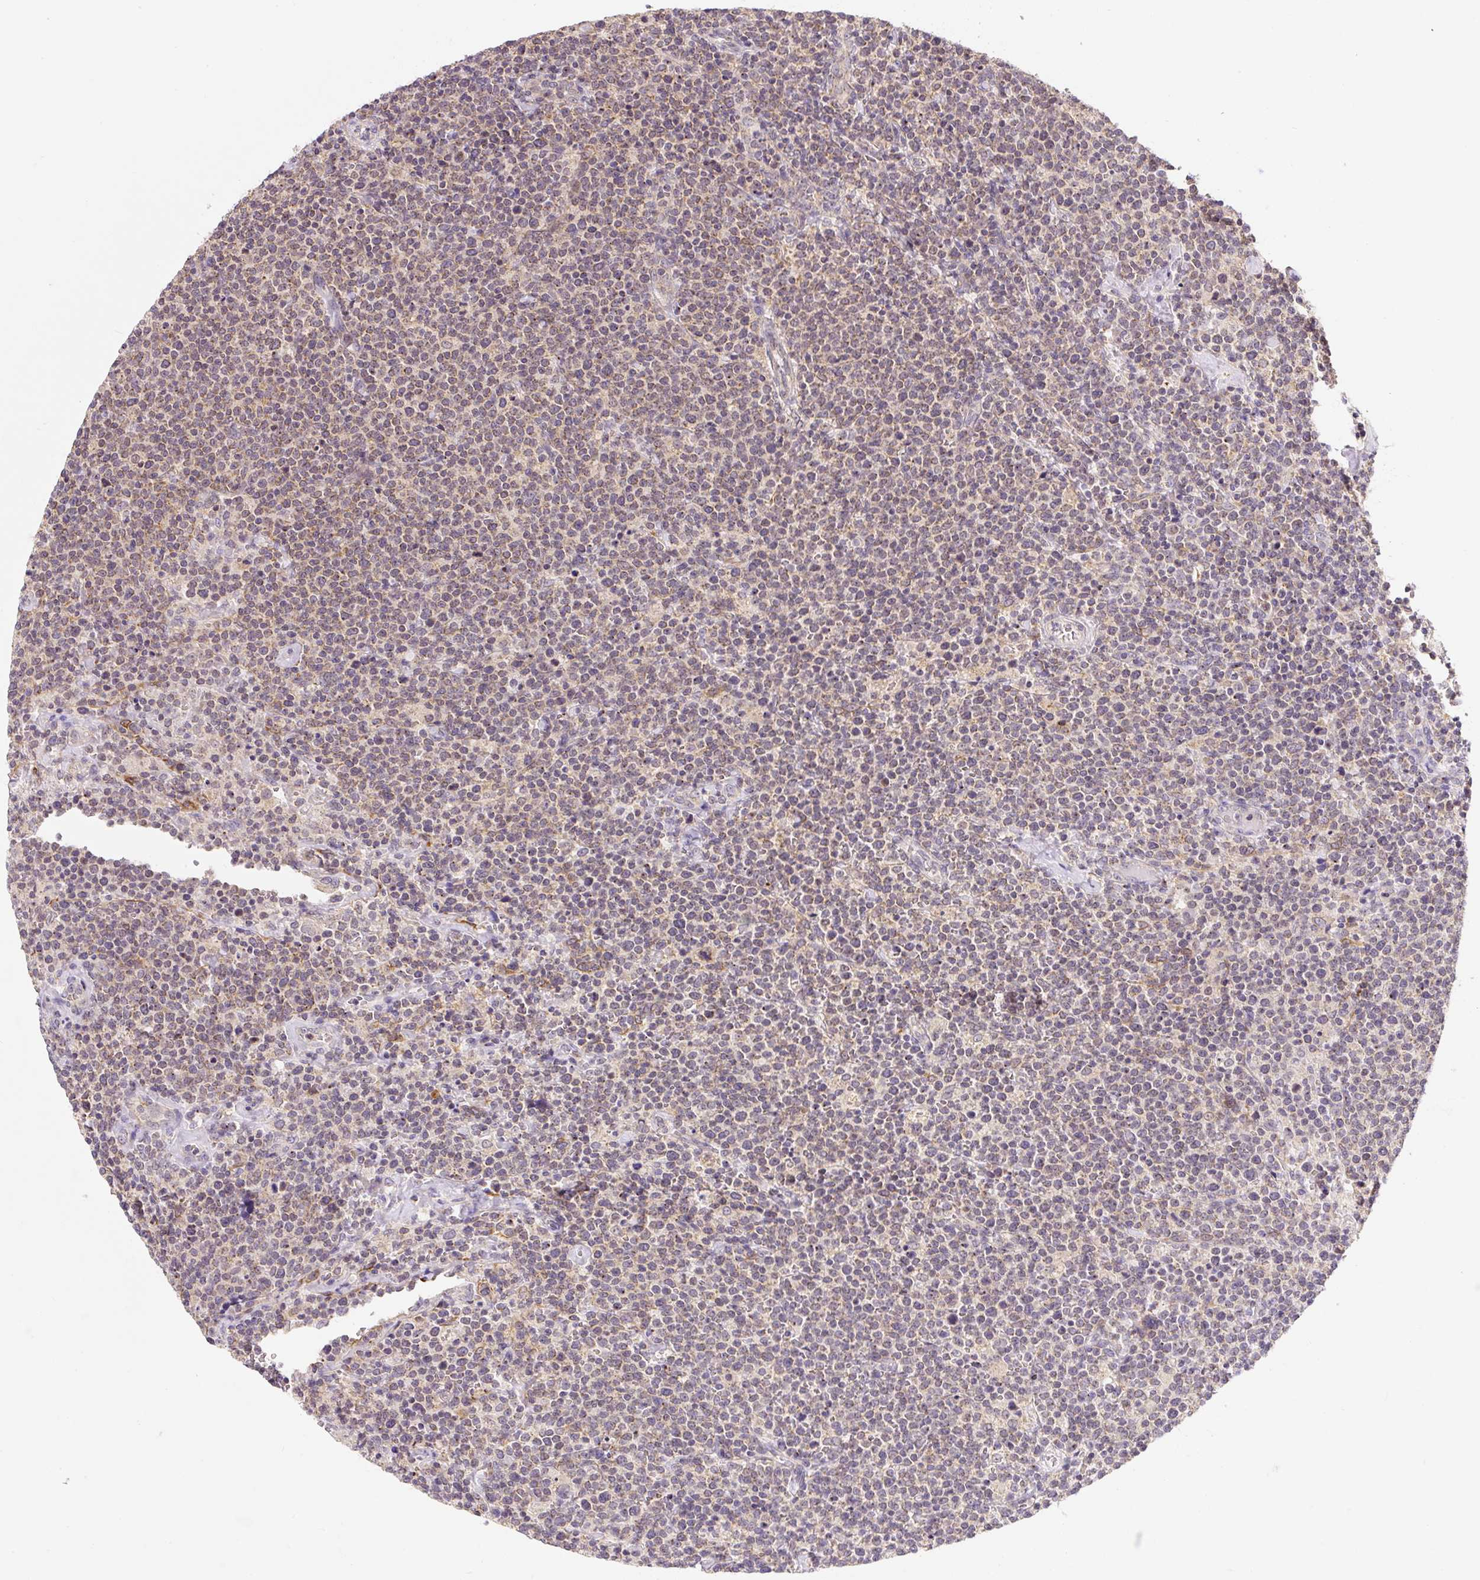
{"staining": {"intensity": "moderate", "quantity": ">75%", "location": "cytoplasmic/membranous"}, "tissue": "lymphoma", "cell_type": "Tumor cells", "image_type": "cancer", "snomed": [{"axis": "morphology", "description": "Malignant lymphoma, non-Hodgkin's type, High grade"}, {"axis": "topography", "description": "Lymph node"}], "caption": "Tumor cells exhibit moderate cytoplasmic/membranous expression in approximately >75% of cells in lymphoma. (Stains: DAB (3,3'-diaminobenzidine) in brown, nuclei in blue, Microscopy: brightfield microscopy at high magnification).", "gene": "PLA2G4A", "patient": {"sex": "male", "age": 61}}